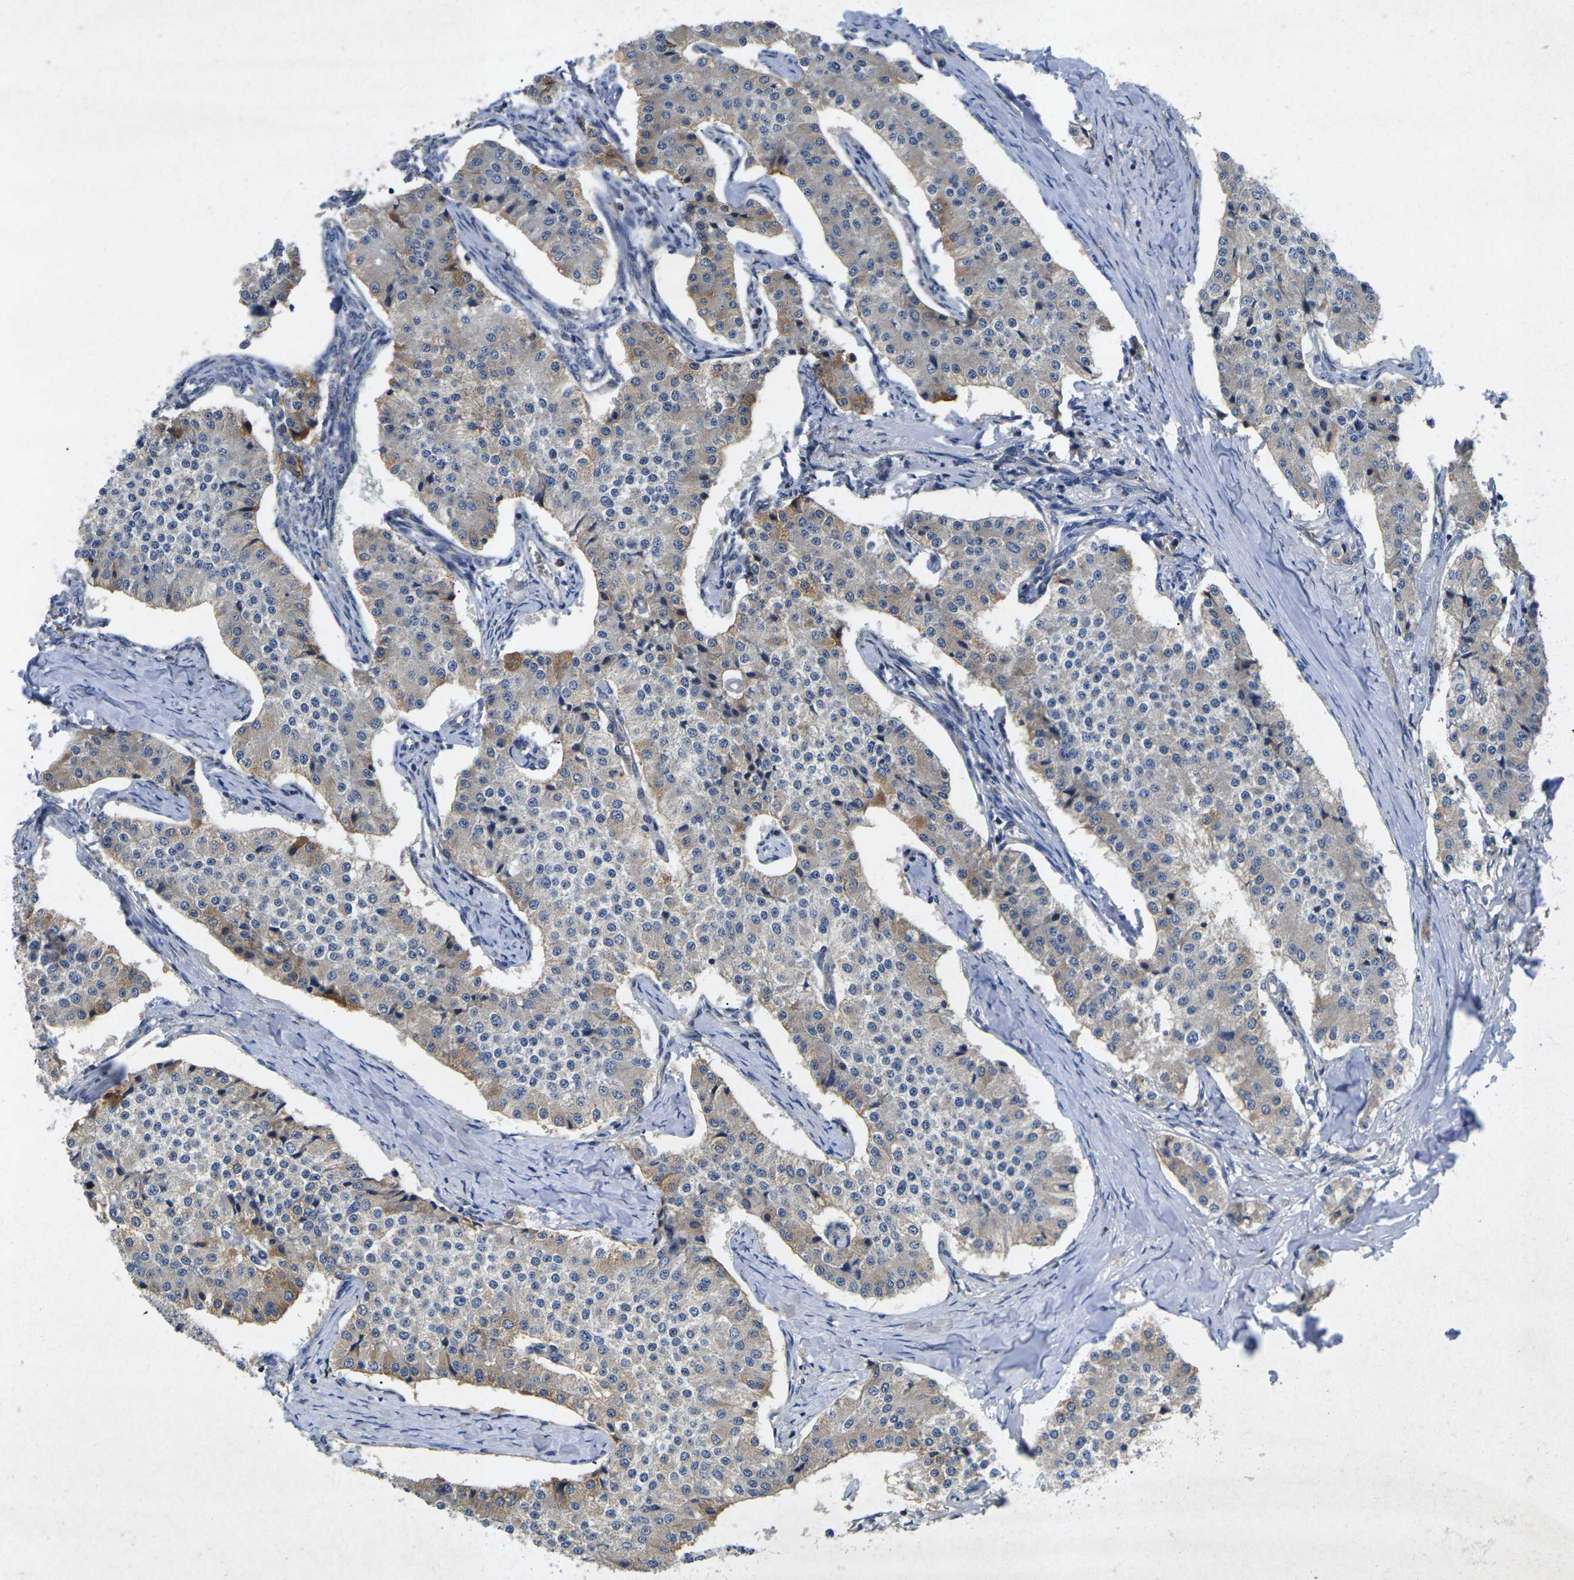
{"staining": {"intensity": "moderate", "quantity": "<25%", "location": "cytoplasmic/membranous"}, "tissue": "carcinoid", "cell_type": "Tumor cells", "image_type": "cancer", "snomed": [{"axis": "morphology", "description": "Carcinoid, malignant, NOS"}, {"axis": "topography", "description": "Colon"}], "caption": "Carcinoid was stained to show a protein in brown. There is low levels of moderate cytoplasmic/membranous staining in about <25% of tumor cells. (Stains: DAB (3,3'-diaminobenzidine) in brown, nuclei in blue, Microscopy: brightfield microscopy at high magnification).", "gene": "KIF1B", "patient": {"sex": "female", "age": 52}}